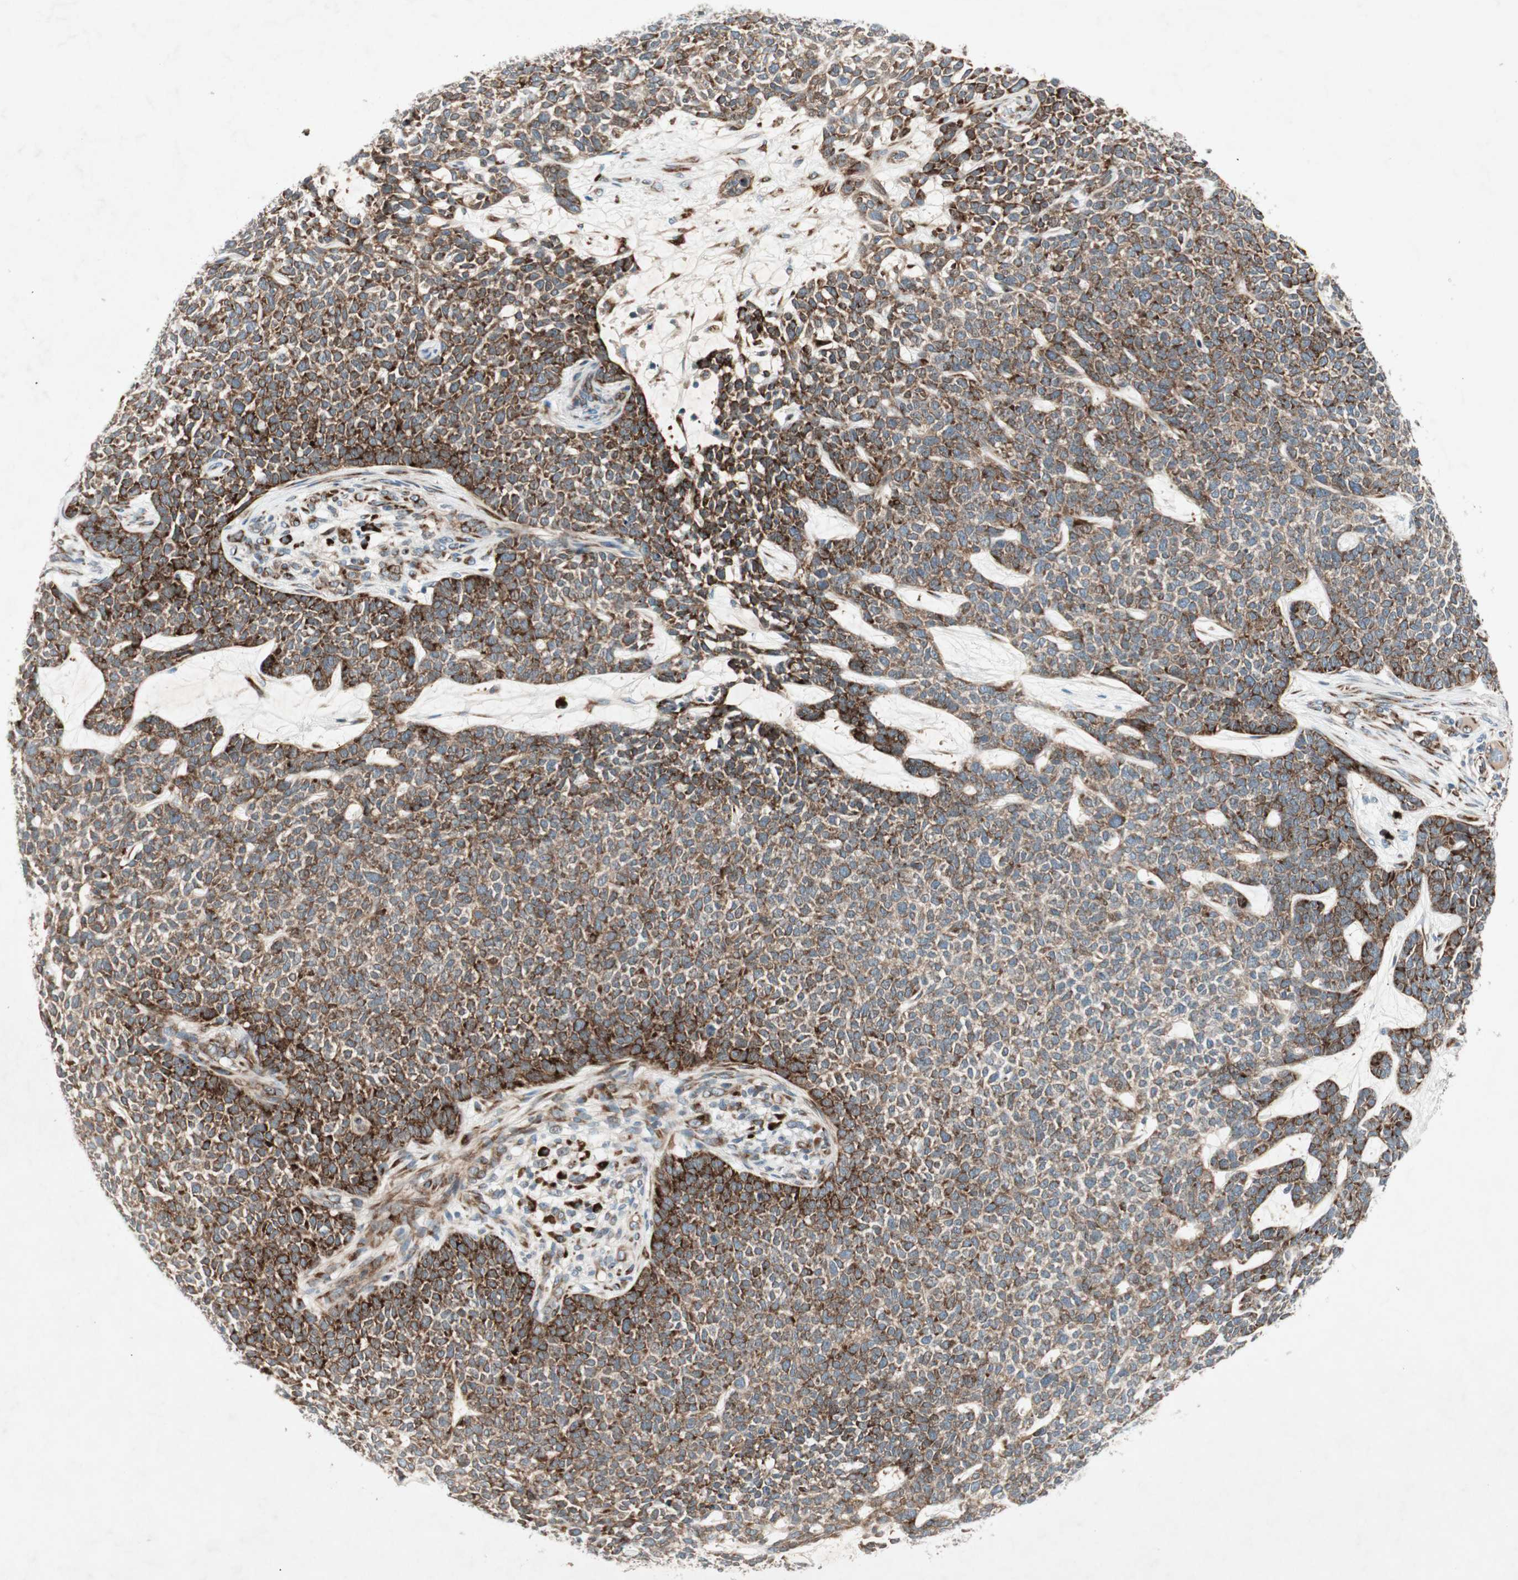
{"staining": {"intensity": "strong", "quantity": ">75%", "location": "cytoplasmic/membranous"}, "tissue": "skin cancer", "cell_type": "Tumor cells", "image_type": "cancer", "snomed": [{"axis": "morphology", "description": "Basal cell carcinoma"}, {"axis": "topography", "description": "Skin"}], "caption": "Human basal cell carcinoma (skin) stained for a protein (brown) reveals strong cytoplasmic/membranous positive staining in about >75% of tumor cells.", "gene": "APOO", "patient": {"sex": "female", "age": 84}}